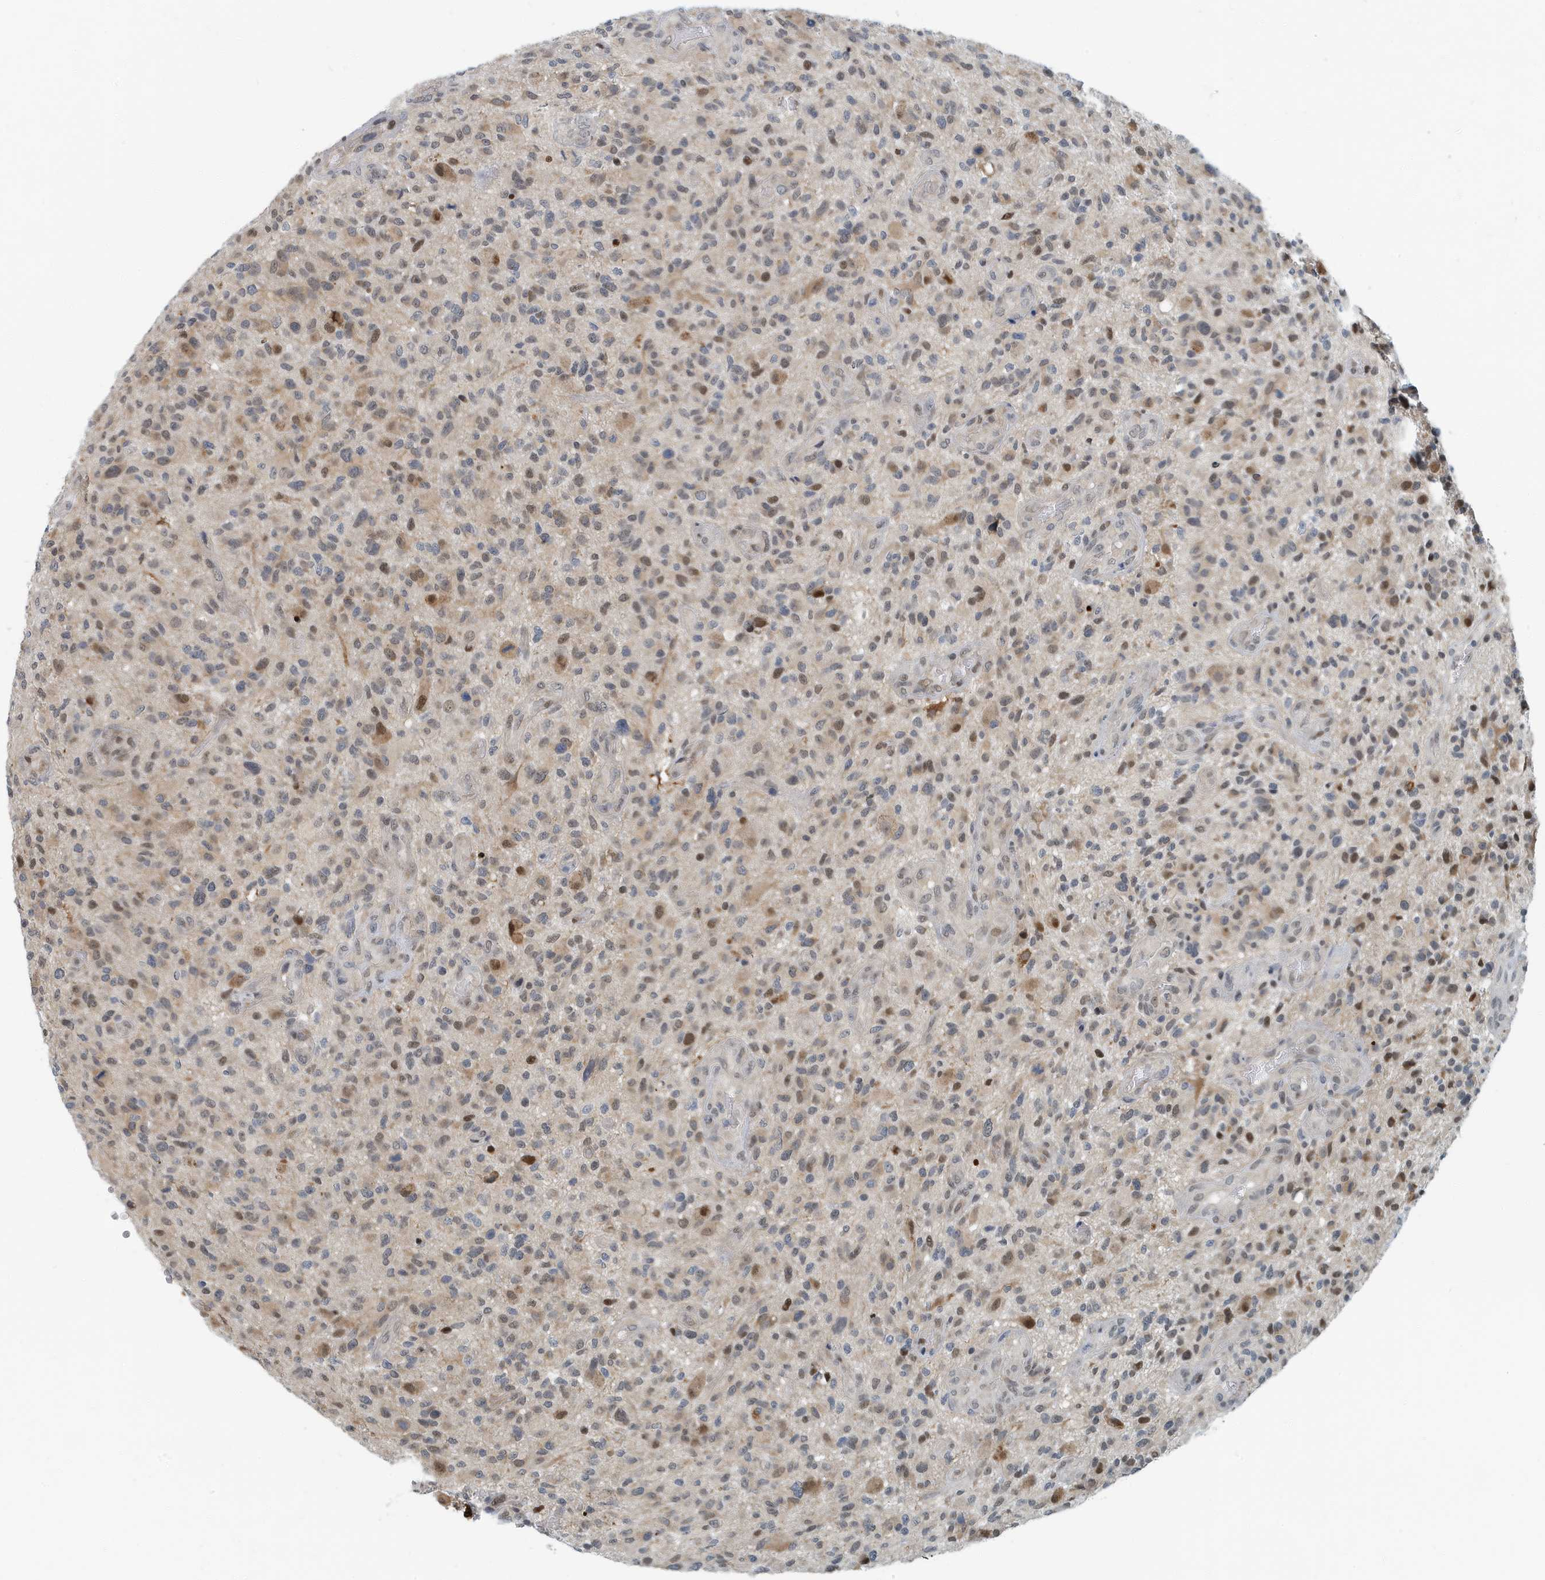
{"staining": {"intensity": "moderate", "quantity": "25%-75%", "location": "cytoplasmic/membranous,nuclear"}, "tissue": "glioma", "cell_type": "Tumor cells", "image_type": "cancer", "snomed": [{"axis": "morphology", "description": "Glioma, malignant, High grade"}, {"axis": "topography", "description": "Brain"}], "caption": "Human malignant glioma (high-grade) stained with a protein marker reveals moderate staining in tumor cells.", "gene": "KIF15", "patient": {"sex": "male", "age": 47}}